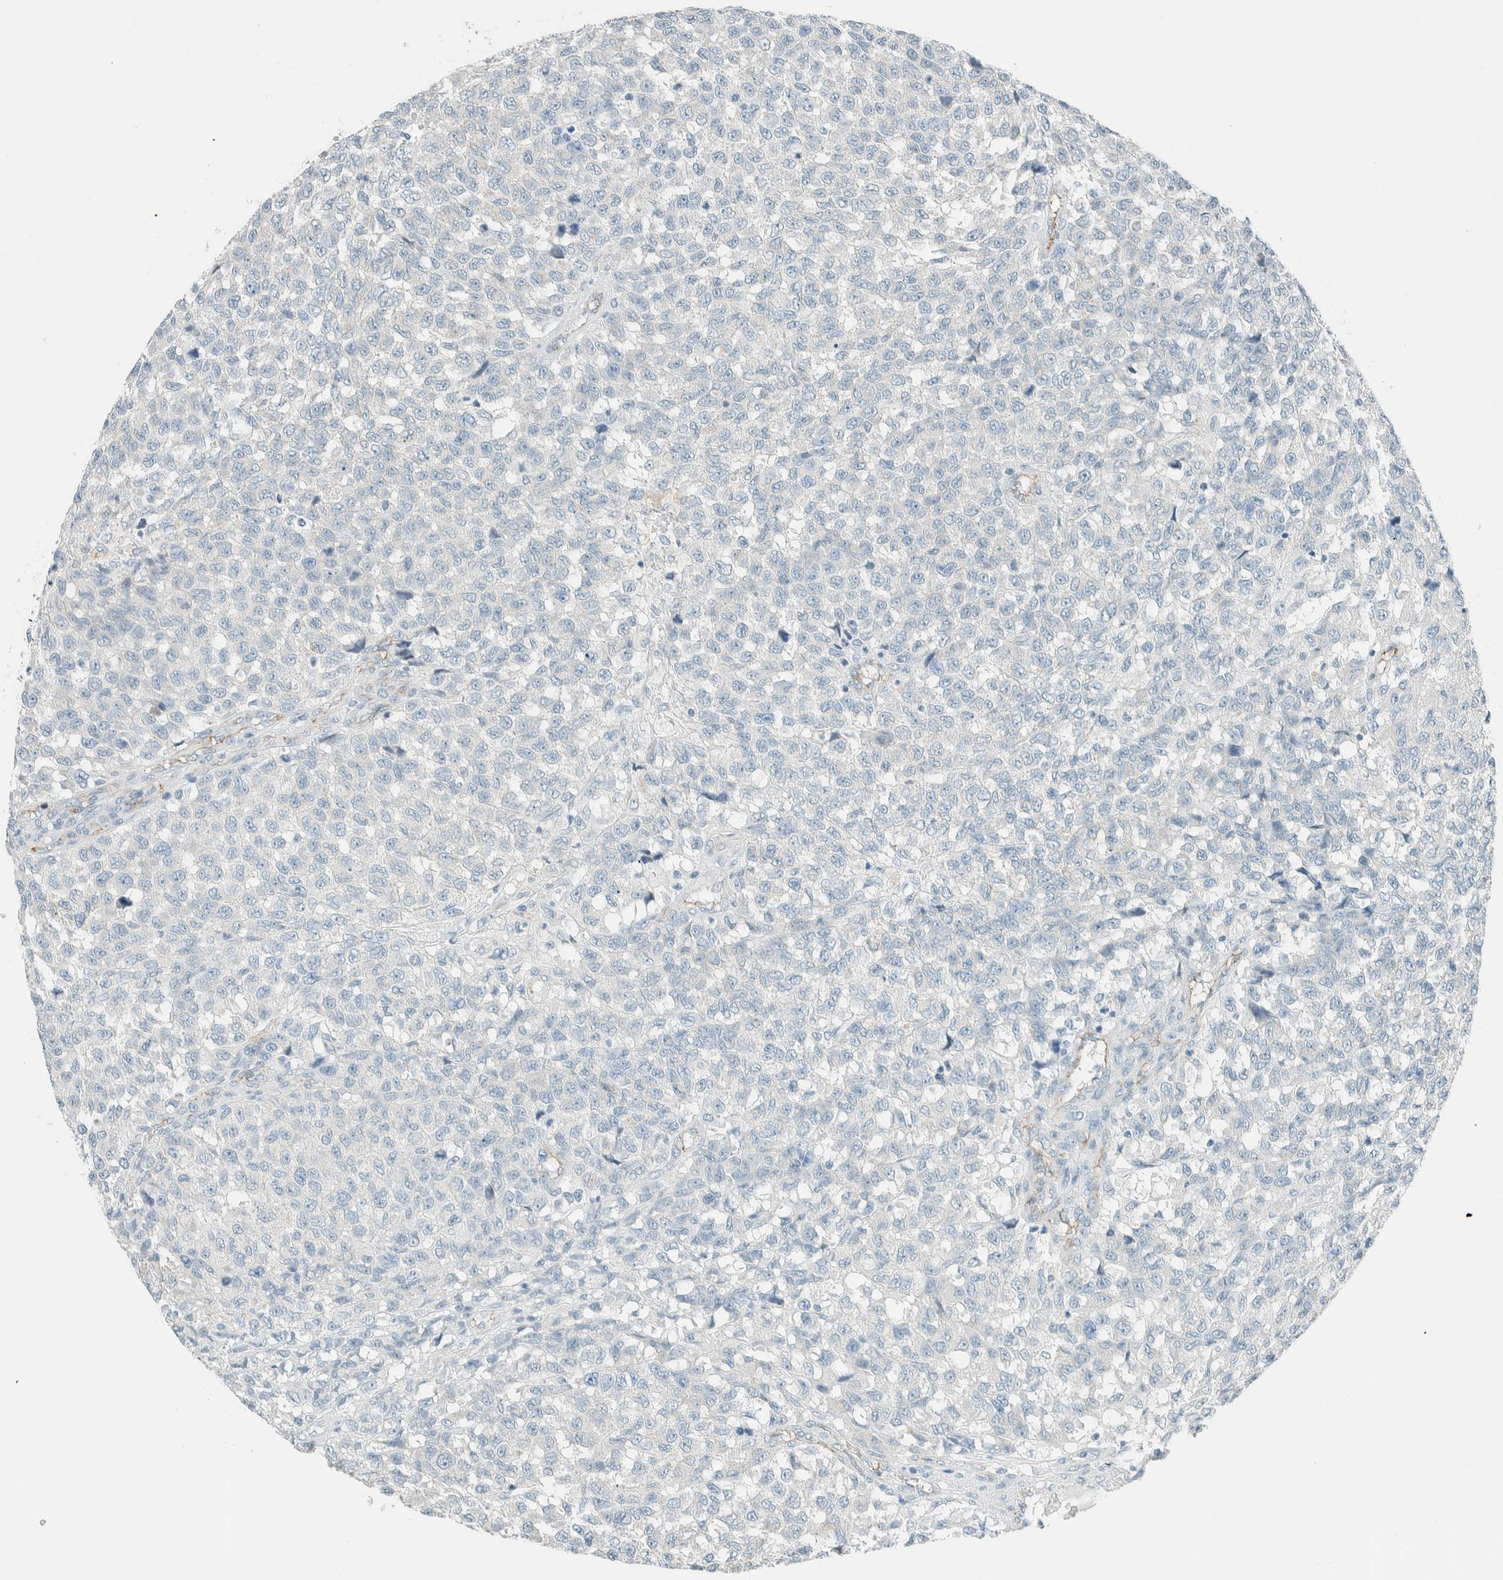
{"staining": {"intensity": "negative", "quantity": "none", "location": "none"}, "tissue": "testis cancer", "cell_type": "Tumor cells", "image_type": "cancer", "snomed": [{"axis": "morphology", "description": "Seminoma, NOS"}, {"axis": "topography", "description": "Testis"}], "caption": "This is an immunohistochemistry (IHC) micrograph of human testis cancer (seminoma). There is no staining in tumor cells.", "gene": "SLFN12", "patient": {"sex": "male", "age": 59}}